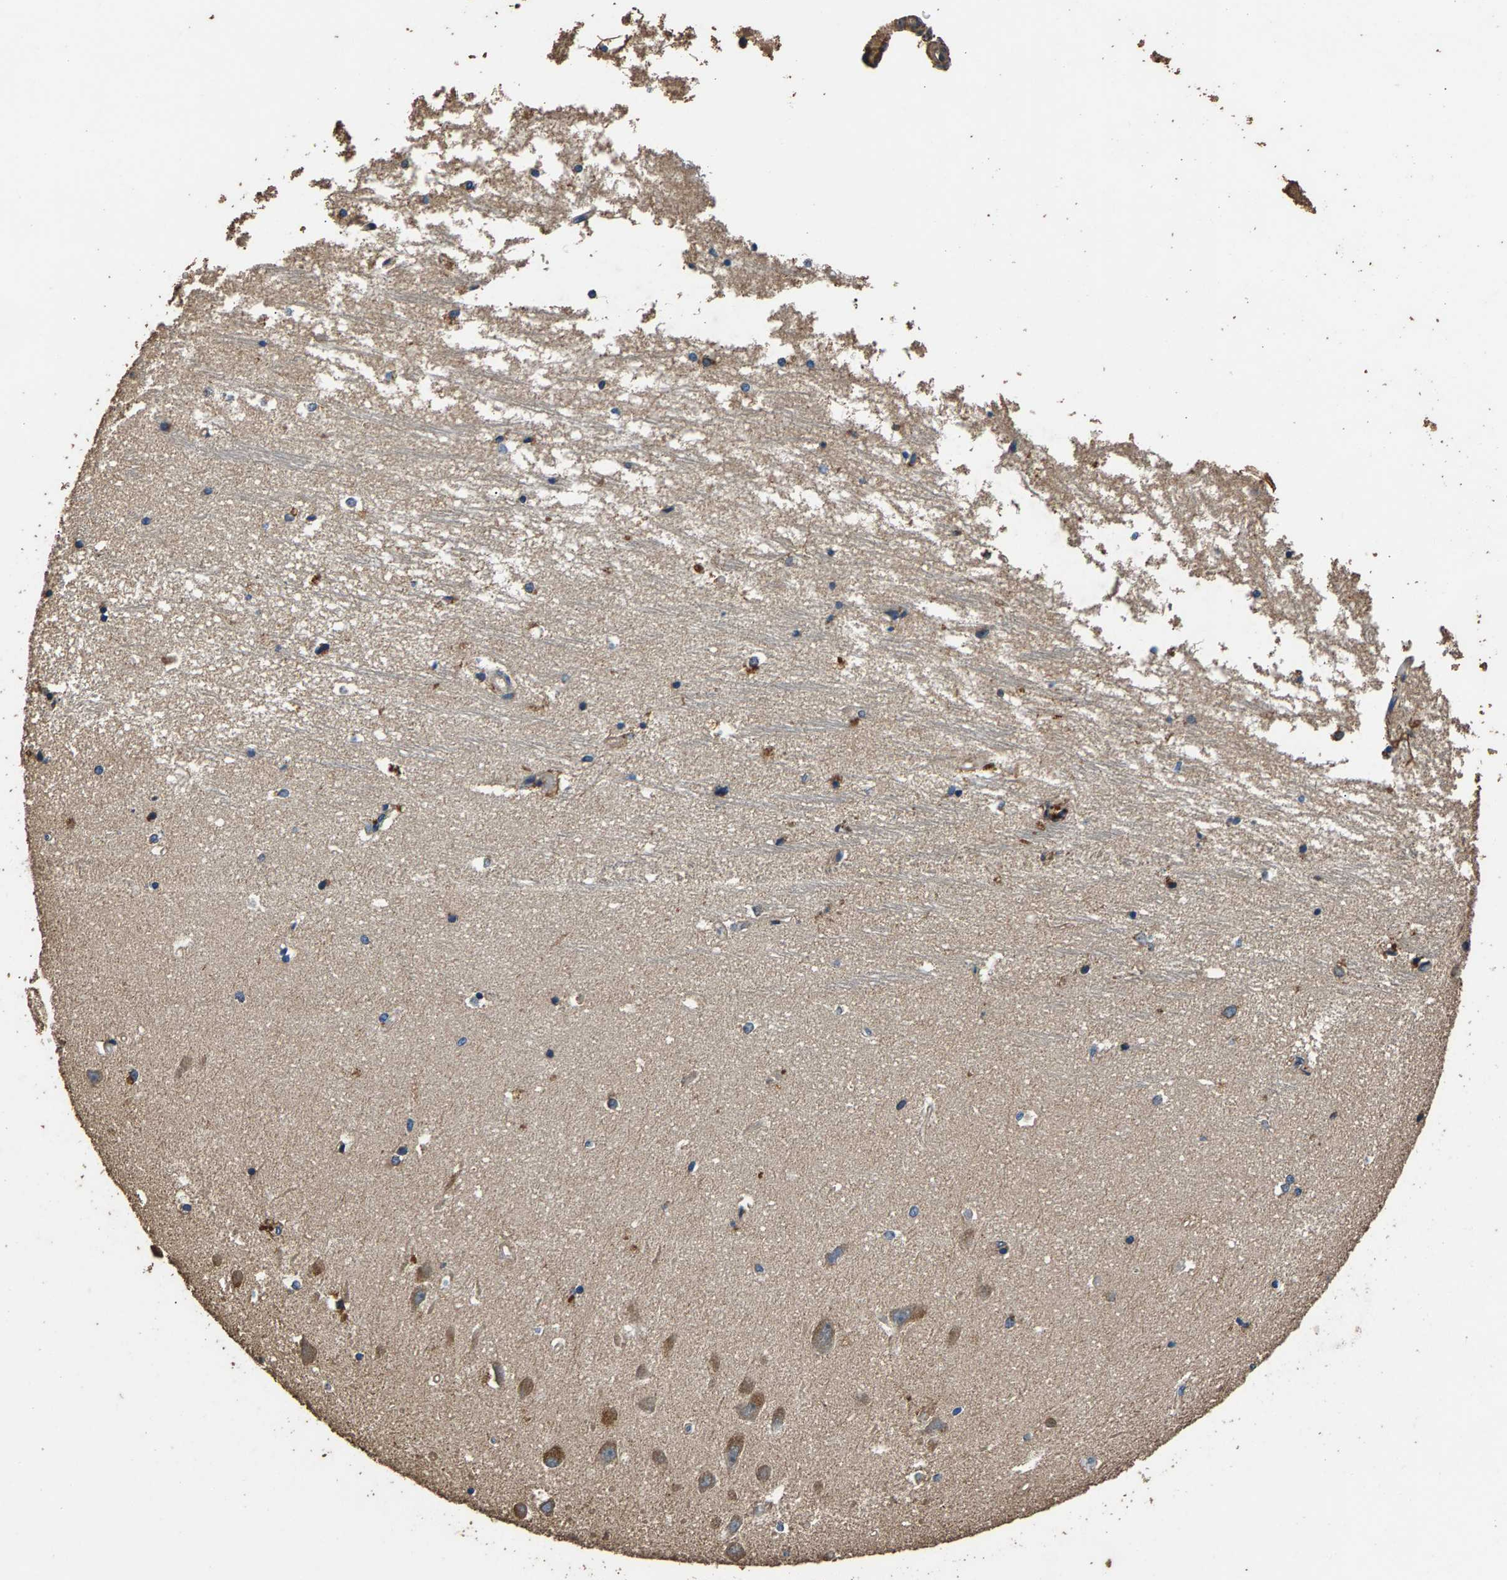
{"staining": {"intensity": "weak", "quantity": "<25%", "location": "cytoplasmic/membranous"}, "tissue": "hippocampus", "cell_type": "Glial cells", "image_type": "normal", "snomed": [{"axis": "morphology", "description": "Normal tissue, NOS"}, {"axis": "topography", "description": "Hippocampus"}], "caption": "An image of hippocampus stained for a protein displays no brown staining in glial cells. The staining was performed using DAB to visualize the protein expression in brown, while the nuclei were stained in blue with hematoxylin (Magnification: 20x).", "gene": "MRPL27", "patient": {"sex": "male", "age": 45}}